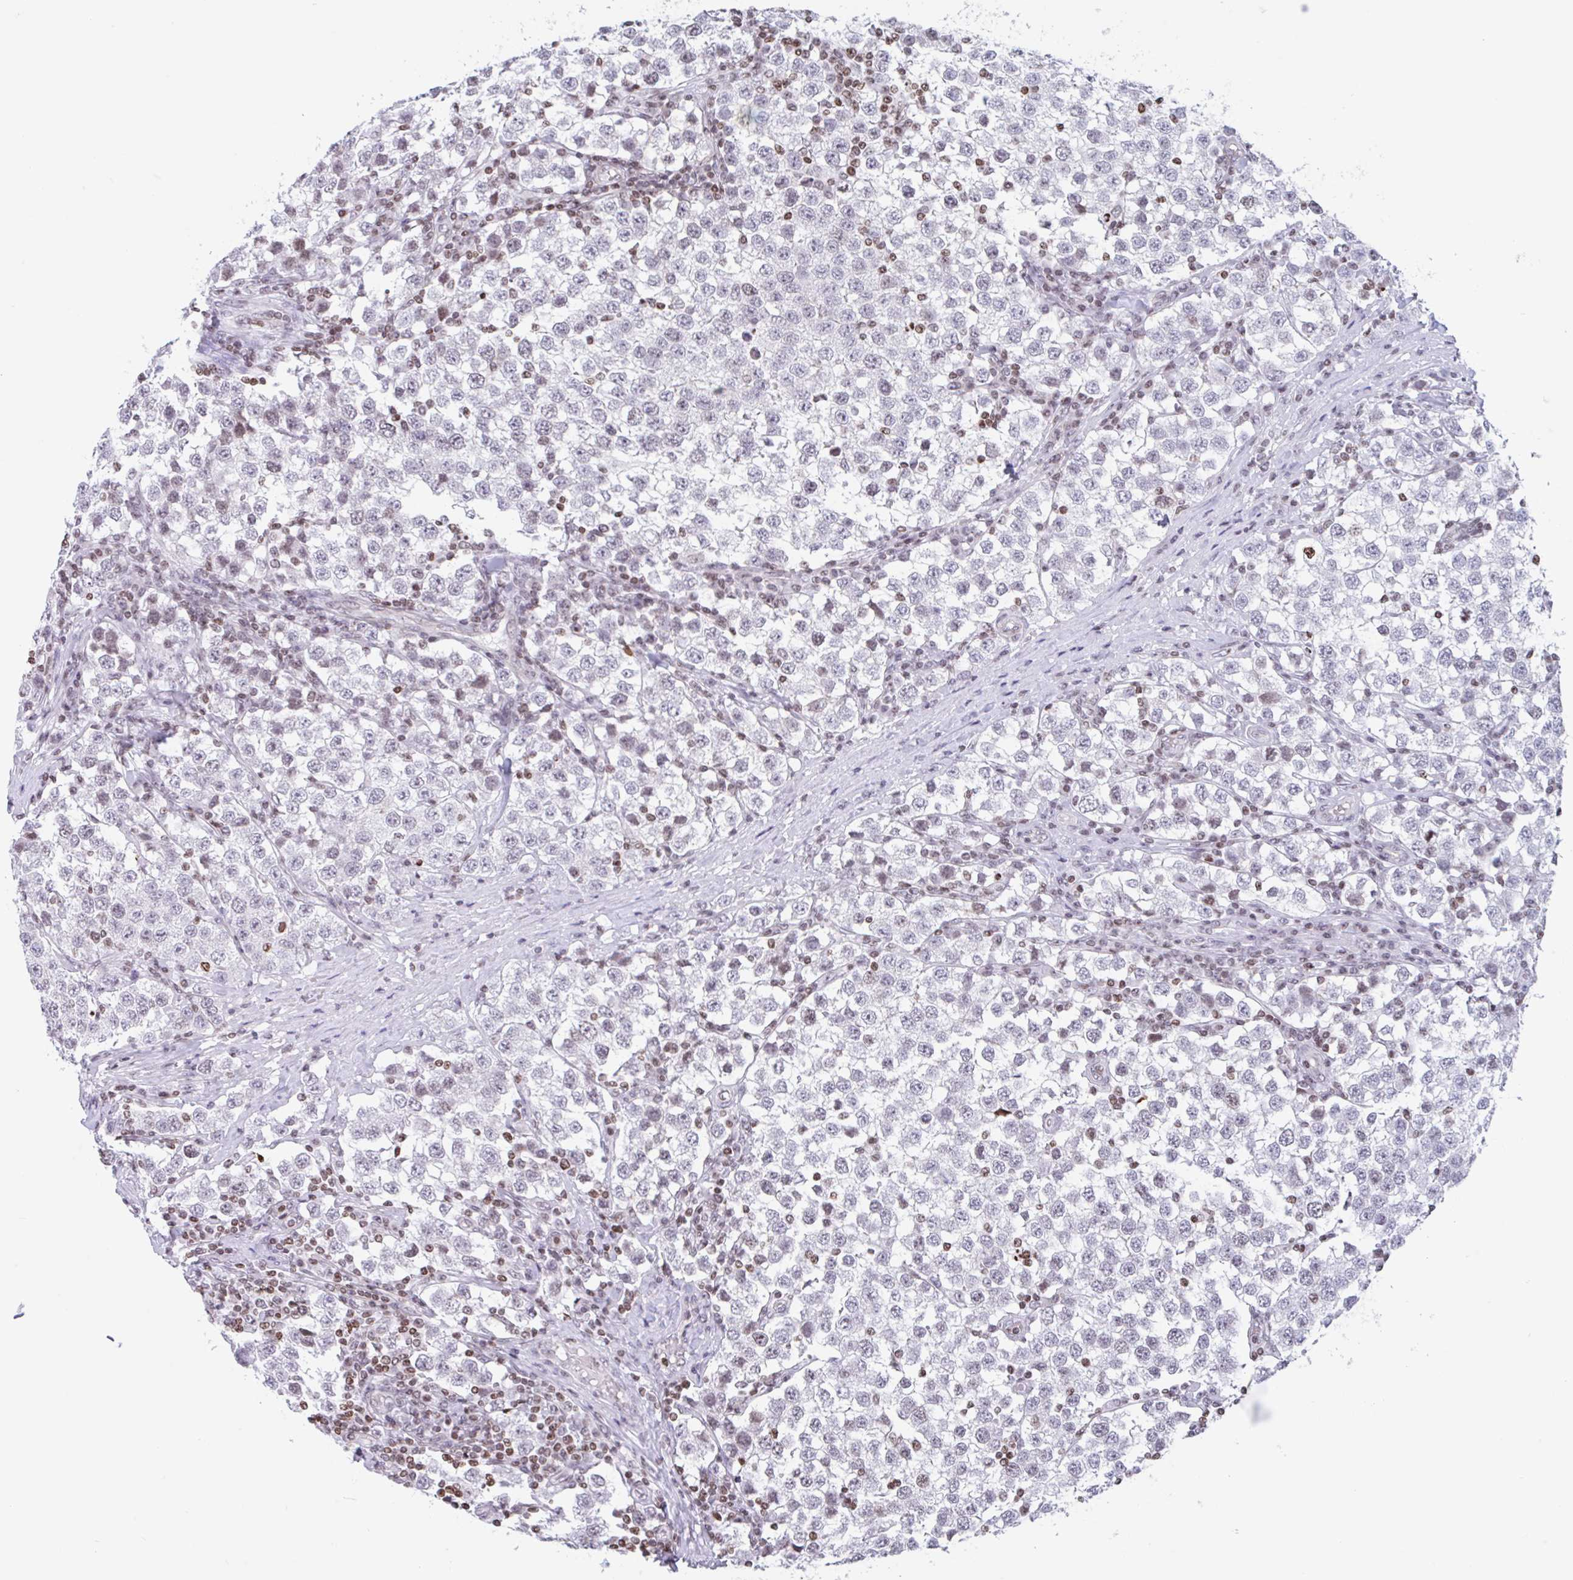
{"staining": {"intensity": "weak", "quantity": "<25%", "location": "nuclear"}, "tissue": "testis cancer", "cell_type": "Tumor cells", "image_type": "cancer", "snomed": [{"axis": "morphology", "description": "Seminoma, NOS"}, {"axis": "topography", "description": "Testis"}], "caption": "Testis seminoma stained for a protein using IHC displays no positivity tumor cells.", "gene": "NOL6", "patient": {"sex": "male", "age": 34}}